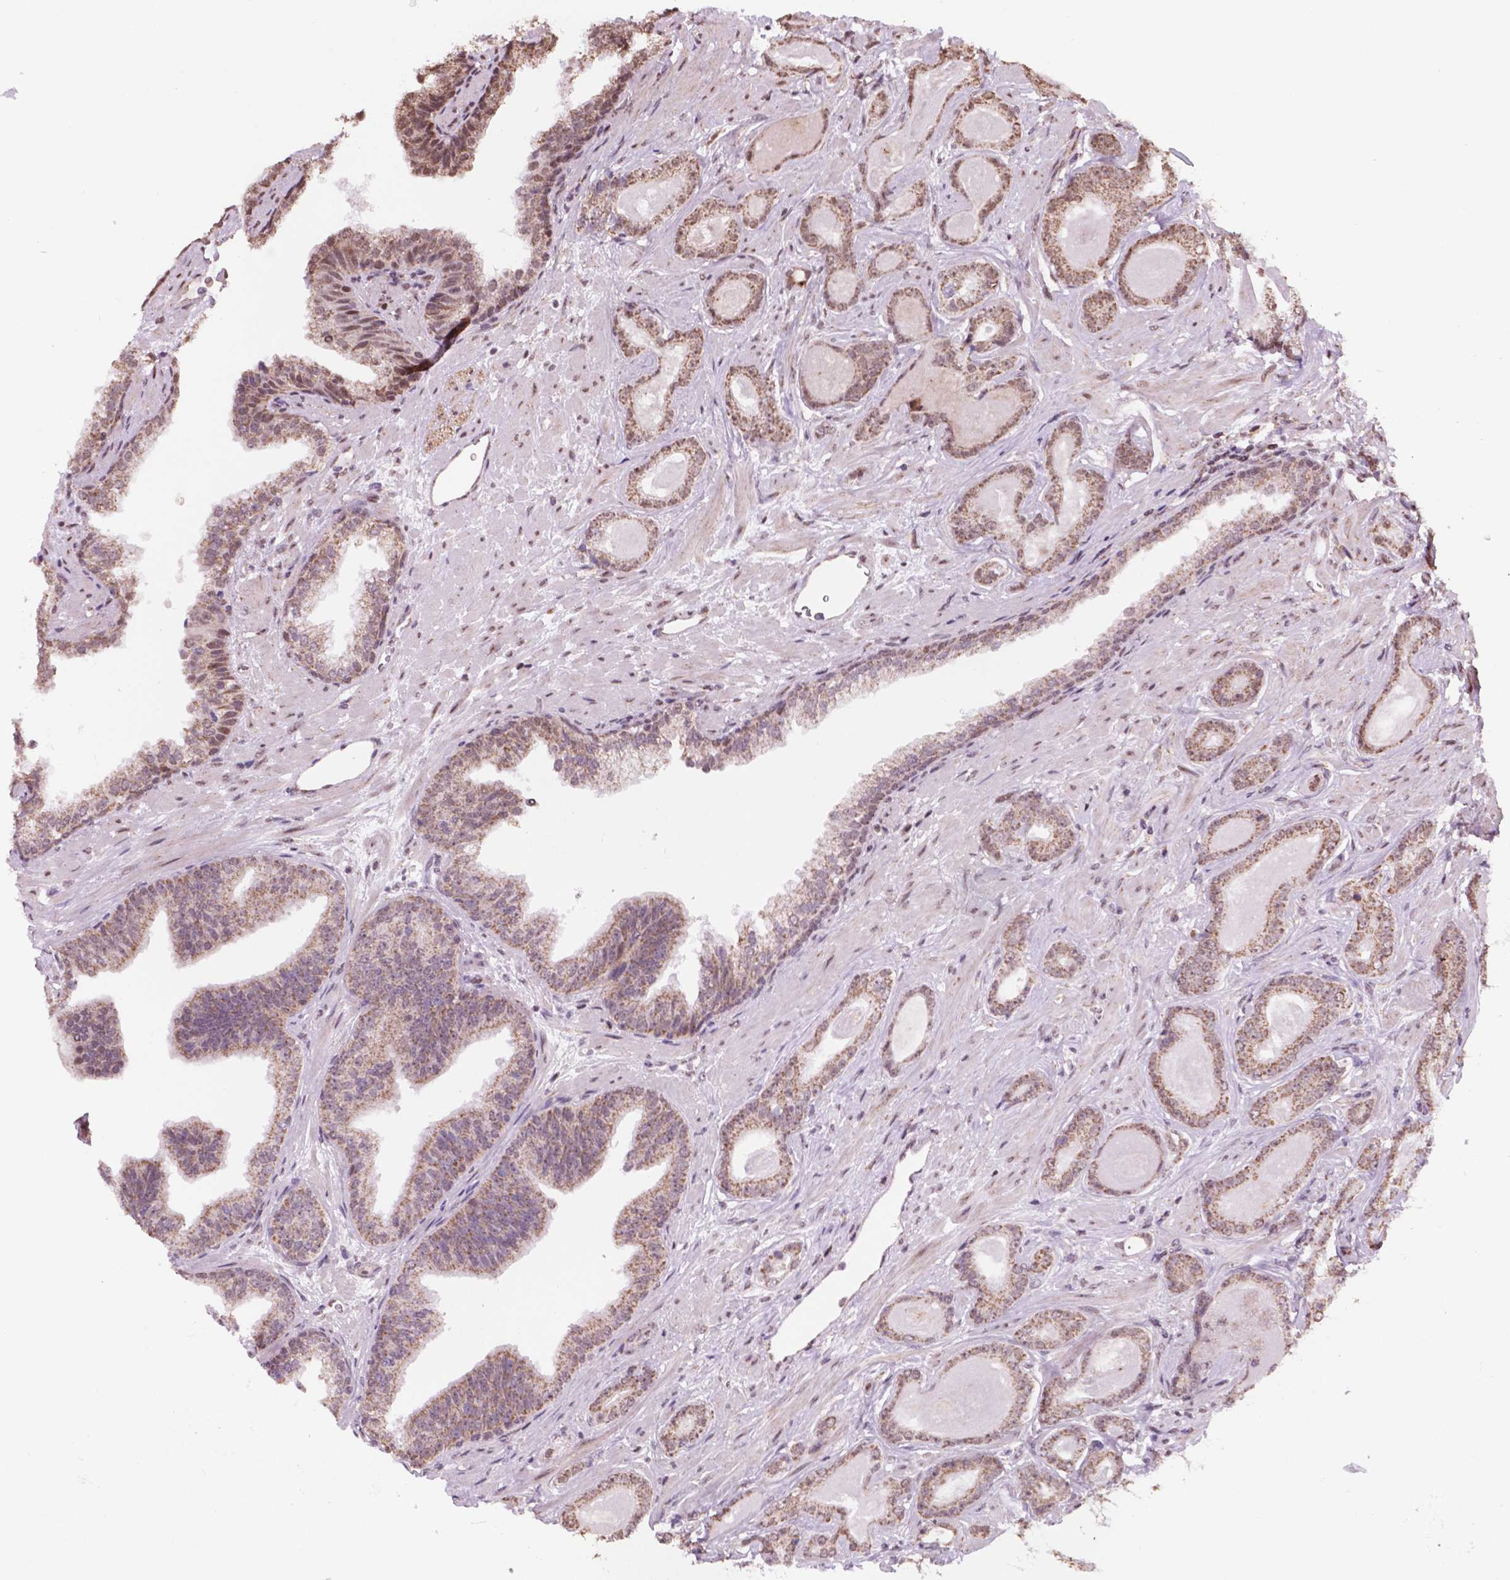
{"staining": {"intensity": "moderate", "quantity": ">75%", "location": "cytoplasmic/membranous"}, "tissue": "prostate cancer", "cell_type": "Tumor cells", "image_type": "cancer", "snomed": [{"axis": "morphology", "description": "Adenocarcinoma, Low grade"}, {"axis": "topography", "description": "Prostate"}], "caption": "Immunohistochemical staining of human prostate cancer (low-grade adenocarcinoma) demonstrates moderate cytoplasmic/membranous protein expression in approximately >75% of tumor cells.", "gene": "NDUFA10", "patient": {"sex": "male", "age": 61}}